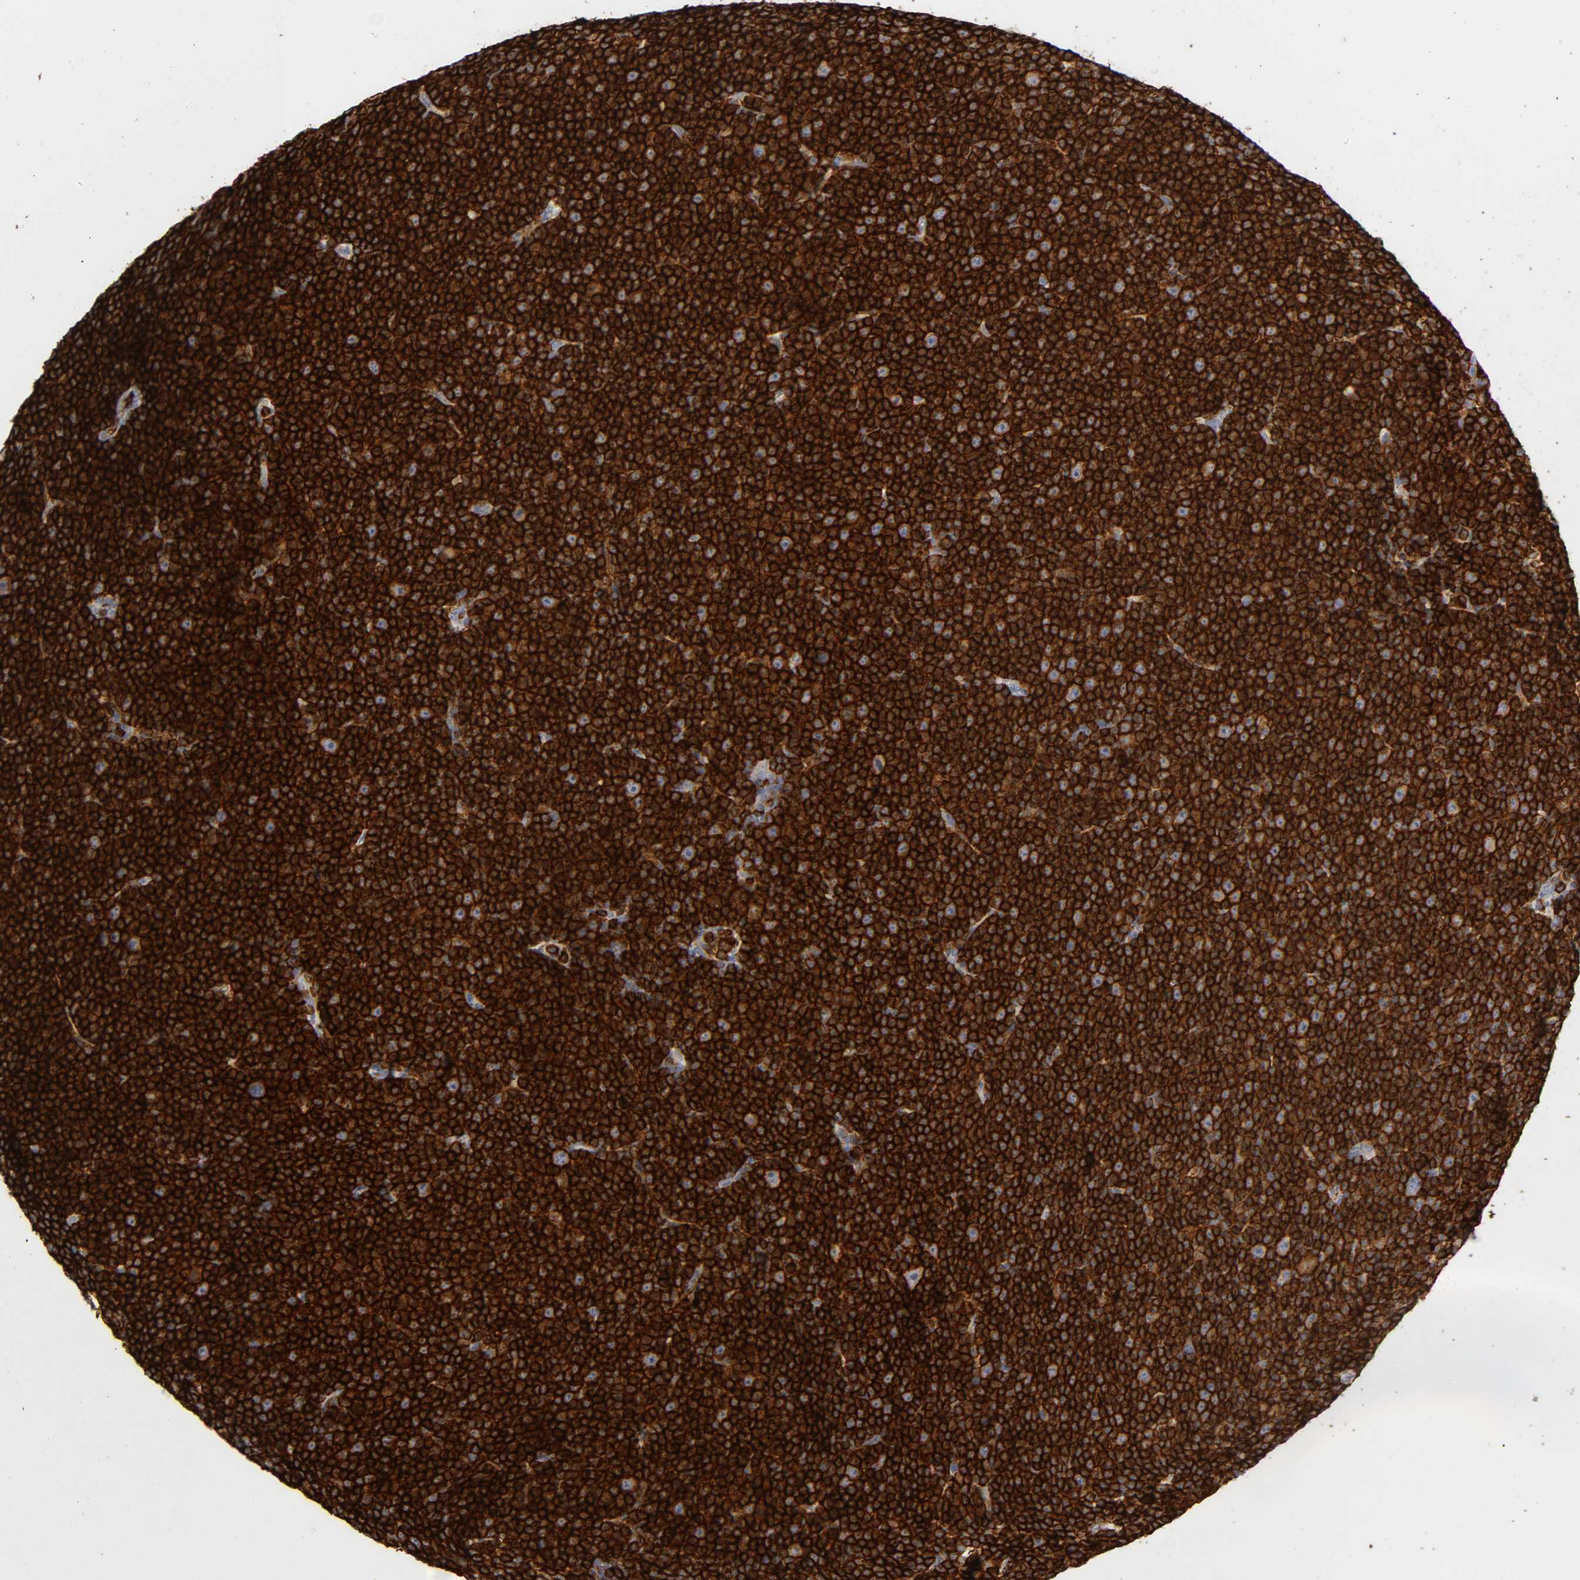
{"staining": {"intensity": "strong", "quantity": ">75%", "location": "cytoplasmic/membranous"}, "tissue": "lymphoma", "cell_type": "Tumor cells", "image_type": "cancer", "snomed": [{"axis": "morphology", "description": "Malignant lymphoma, non-Hodgkin's type, Low grade"}, {"axis": "topography", "description": "Lymph node"}], "caption": "Brown immunohistochemical staining in low-grade malignant lymphoma, non-Hodgkin's type exhibits strong cytoplasmic/membranous positivity in approximately >75% of tumor cells. (DAB IHC with brightfield microscopy, high magnification).", "gene": "LYN", "patient": {"sex": "female", "age": 67}}